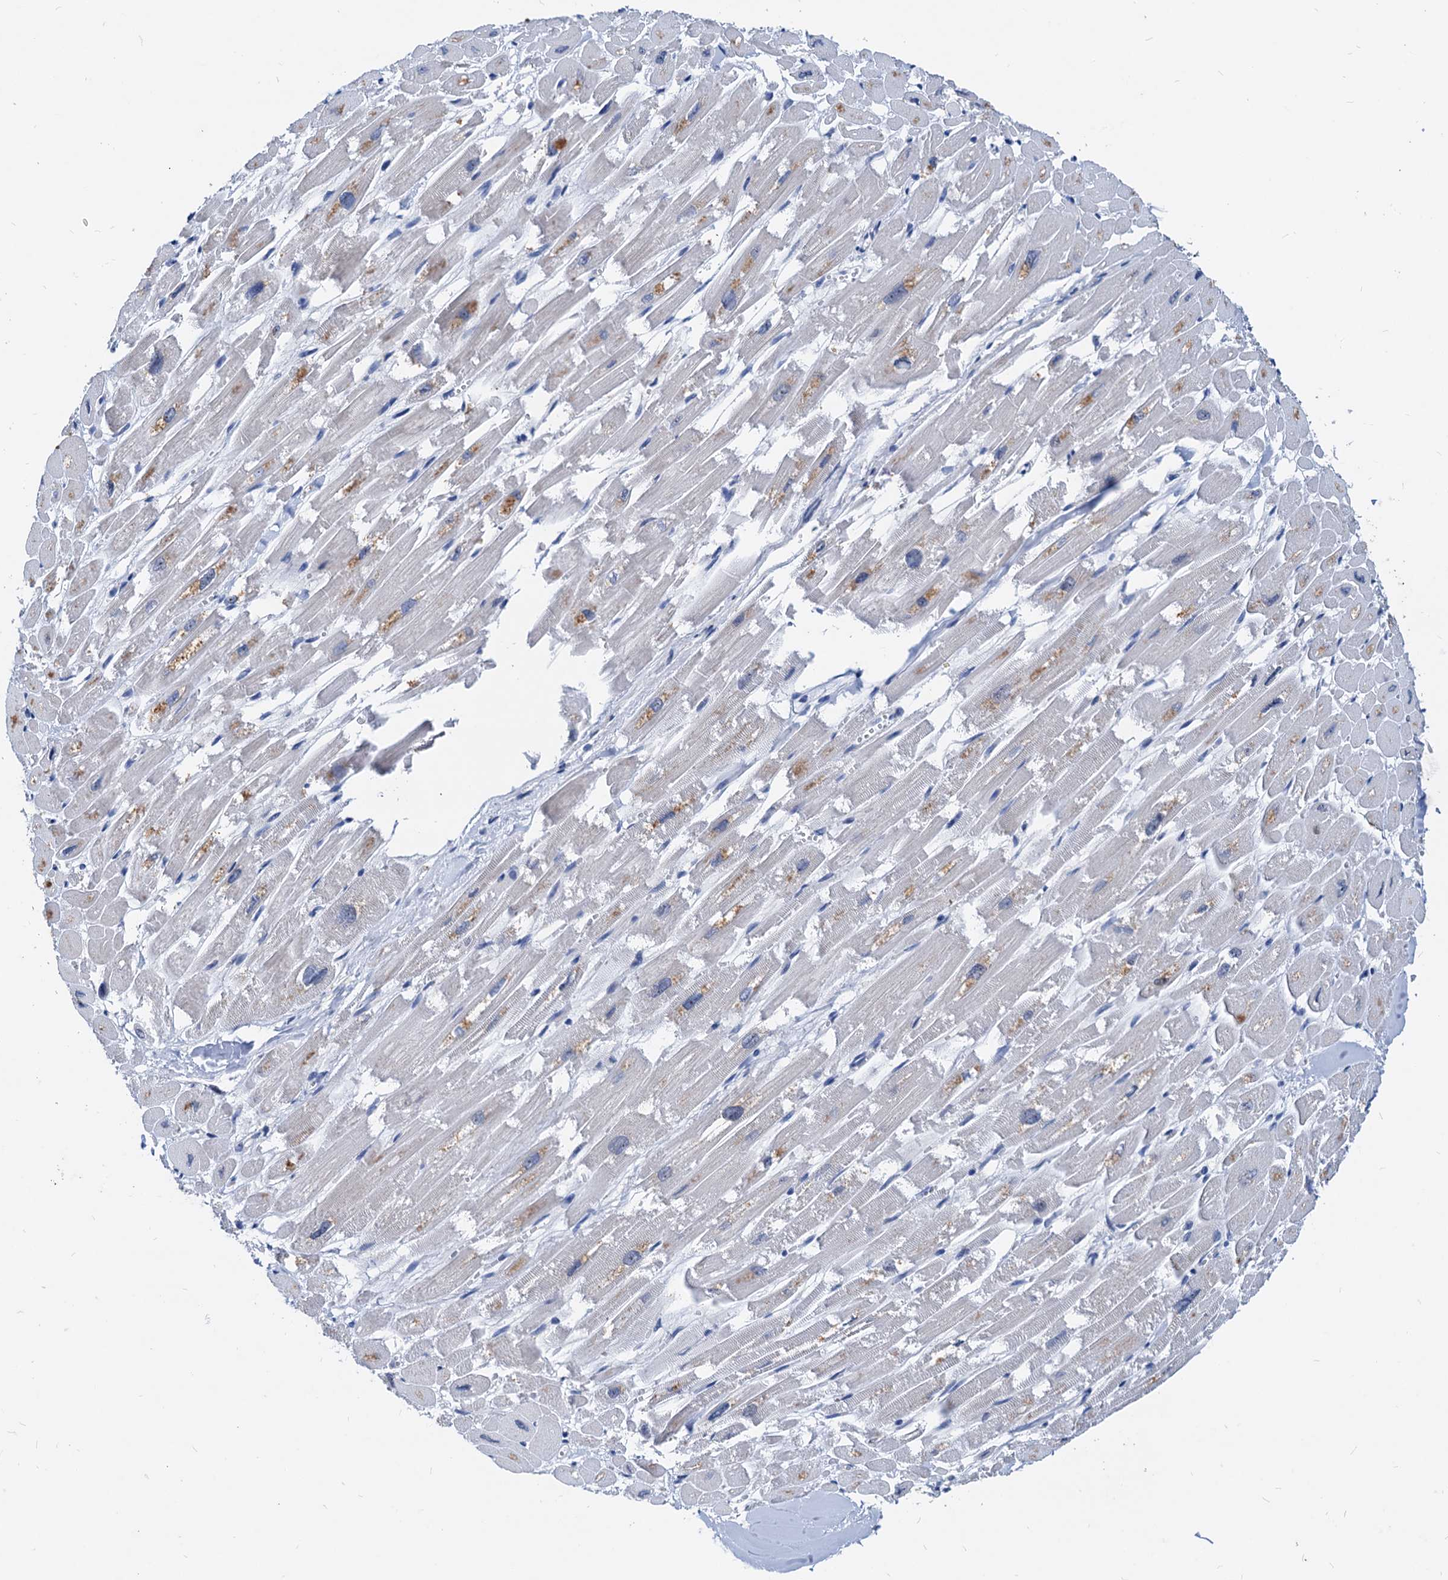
{"staining": {"intensity": "strong", "quantity": "<25%", "location": "cytoplasmic/membranous"}, "tissue": "heart muscle", "cell_type": "Cardiomyocytes", "image_type": "normal", "snomed": [{"axis": "morphology", "description": "Normal tissue, NOS"}, {"axis": "topography", "description": "Heart"}], "caption": "Immunohistochemical staining of unremarkable heart muscle reveals strong cytoplasmic/membranous protein expression in approximately <25% of cardiomyocytes. The staining was performed using DAB, with brown indicating positive protein expression. Nuclei are stained blue with hematoxylin.", "gene": "HSF2", "patient": {"sex": "male", "age": 54}}